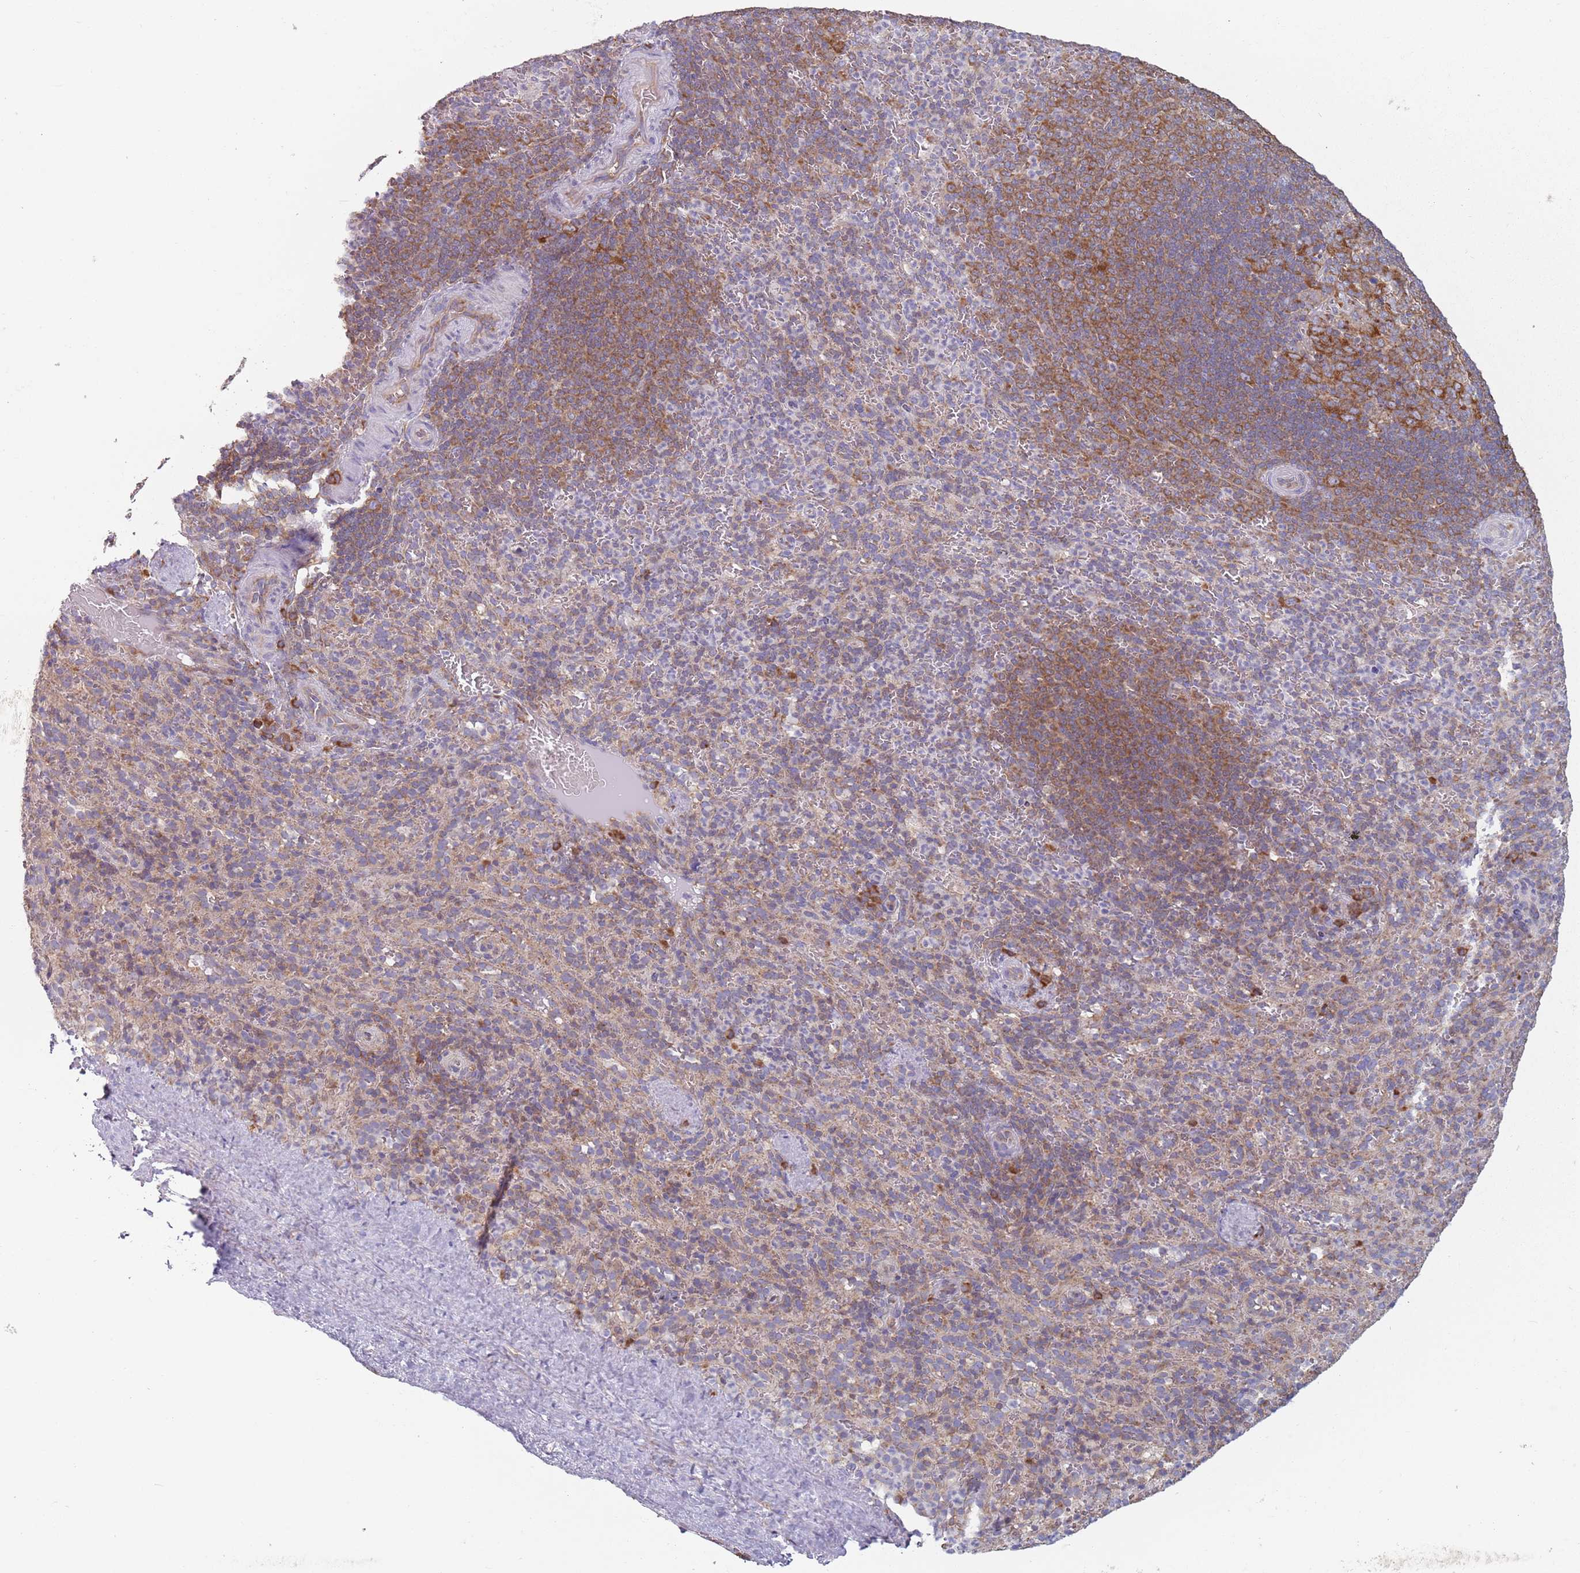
{"staining": {"intensity": "moderate", "quantity": "<25%", "location": "cytoplasmic/membranous"}, "tissue": "spleen", "cell_type": "Cells in red pulp", "image_type": "normal", "snomed": [{"axis": "morphology", "description": "Normal tissue, NOS"}, {"axis": "topography", "description": "Spleen"}], "caption": "Protein positivity by IHC shows moderate cytoplasmic/membranous staining in about <25% of cells in red pulp in benign spleen. (IHC, brightfield microscopy, high magnification).", "gene": "RPL17", "patient": {"sex": "female", "age": 21}}